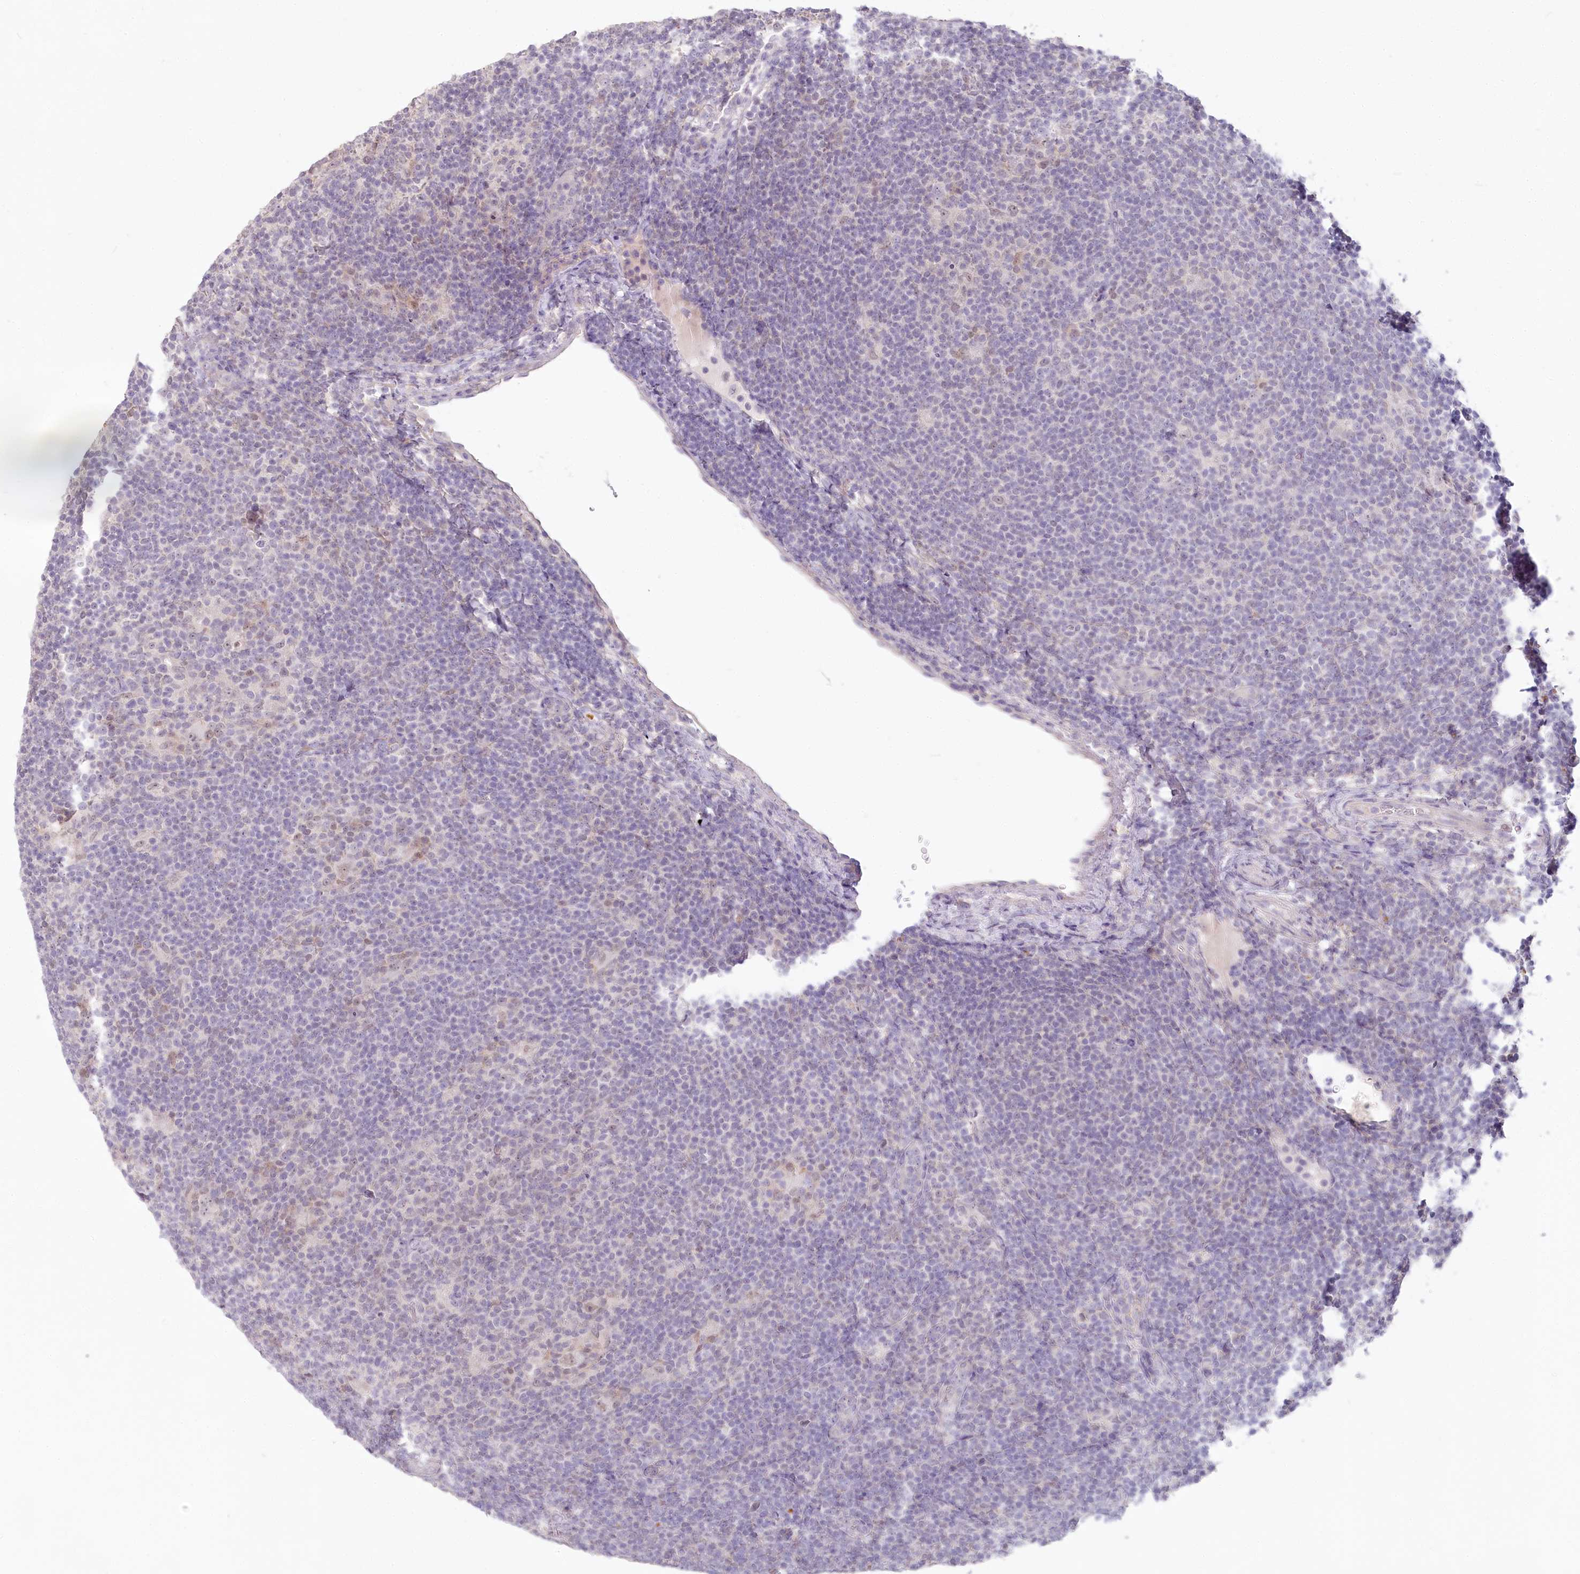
{"staining": {"intensity": "weak", "quantity": "25%-75%", "location": "nuclear"}, "tissue": "lymphoma", "cell_type": "Tumor cells", "image_type": "cancer", "snomed": [{"axis": "morphology", "description": "Hodgkin's disease, NOS"}, {"axis": "topography", "description": "Lymph node"}], "caption": "Immunohistochemical staining of lymphoma reveals weak nuclear protein expression in approximately 25%-75% of tumor cells. The protein is stained brown, and the nuclei are stained in blue (DAB IHC with brightfield microscopy, high magnification).", "gene": "USP11", "patient": {"sex": "female", "age": 57}}